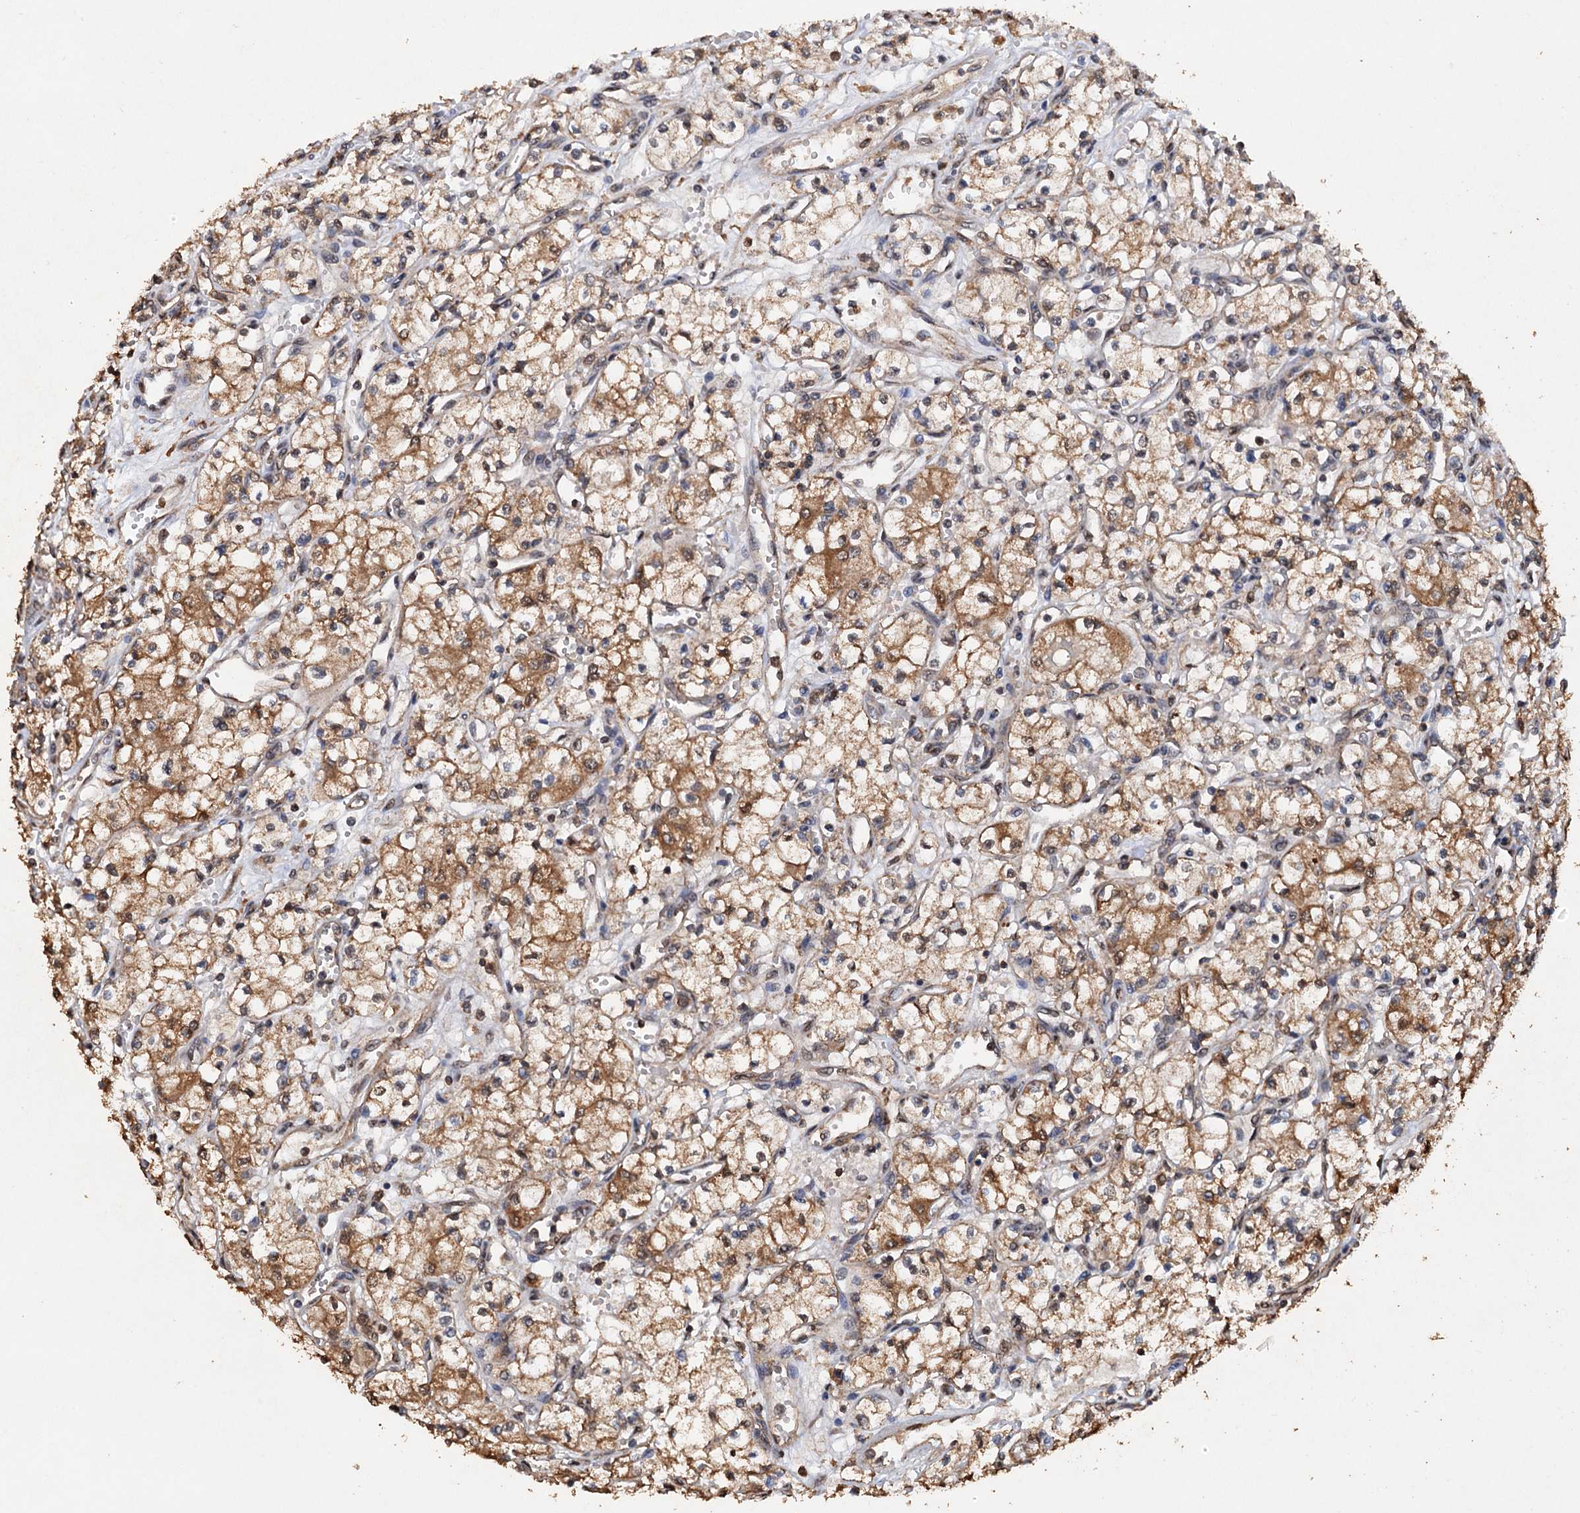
{"staining": {"intensity": "moderate", "quantity": ">75%", "location": "cytoplasmic/membranous"}, "tissue": "renal cancer", "cell_type": "Tumor cells", "image_type": "cancer", "snomed": [{"axis": "morphology", "description": "Adenocarcinoma, NOS"}, {"axis": "topography", "description": "Kidney"}], "caption": "Brown immunohistochemical staining in human renal cancer (adenocarcinoma) displays moderate cytoplasmic/membranous positivity in approximately >75% of tumor cells.", "gene": "PSMD9", "patient": {"sex": "male", "age": 59}}